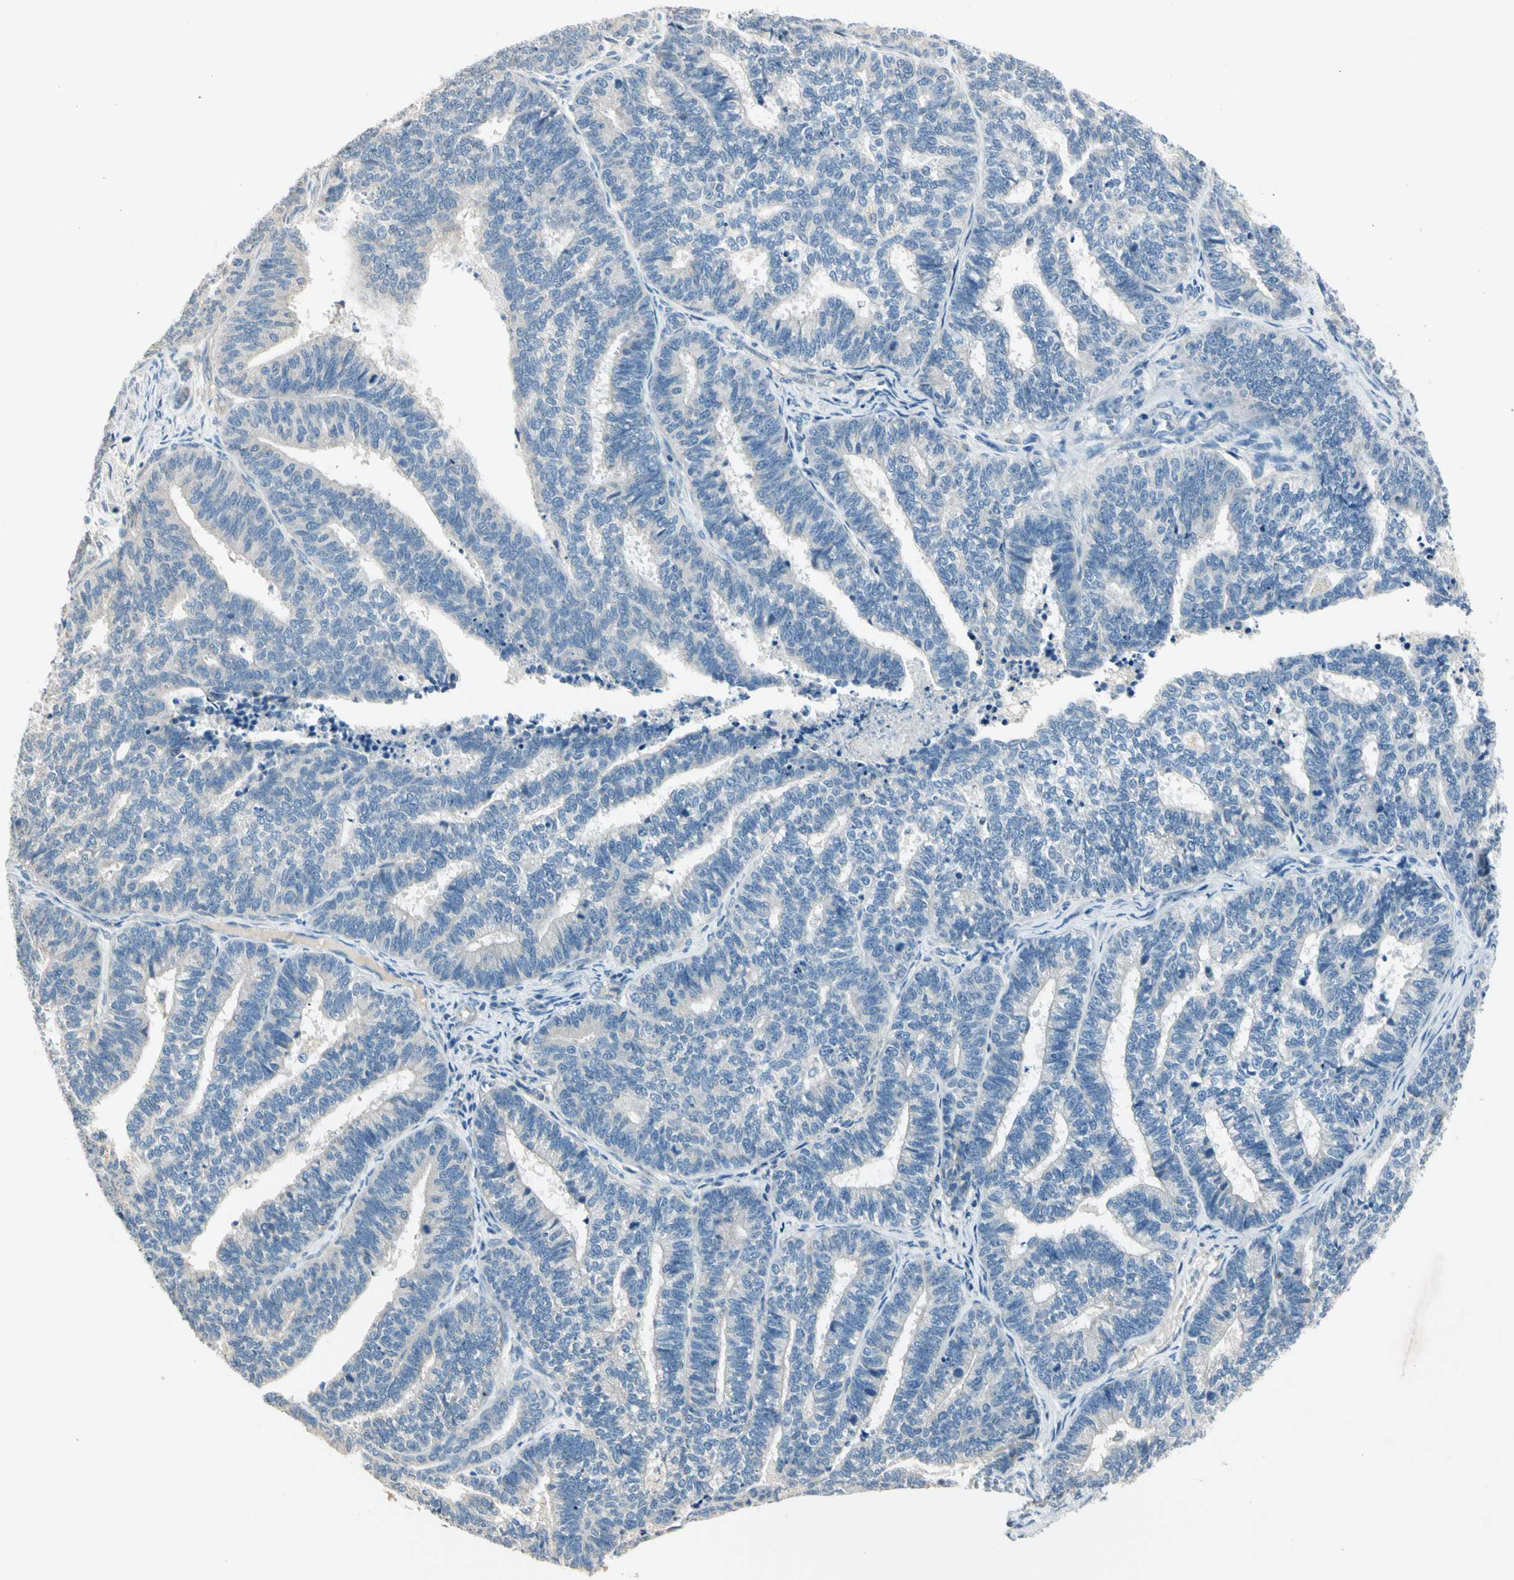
{"staining": {"intensity": "negative", "quantity": "none", "location": "none"}, "tissue": "endometrial cancer", "cell_type": "Tumor cells", "image_type": "cancer", "snomed": [{"axis": "morphology", "description": "Adenocarcinoma, NOS"}, {"axis": "topography", "description": "Endometrium"}], "caption": "Immunohistochemistry image of neoplastic tissue: endometrial cancer (adenocarcinoma) stained with DAB (3,3'-diaminobenzidine) displays no significant protein positivity in tumor cells.", "gene": "GPR153", "patient": {"sex": "female", "age": 70}}